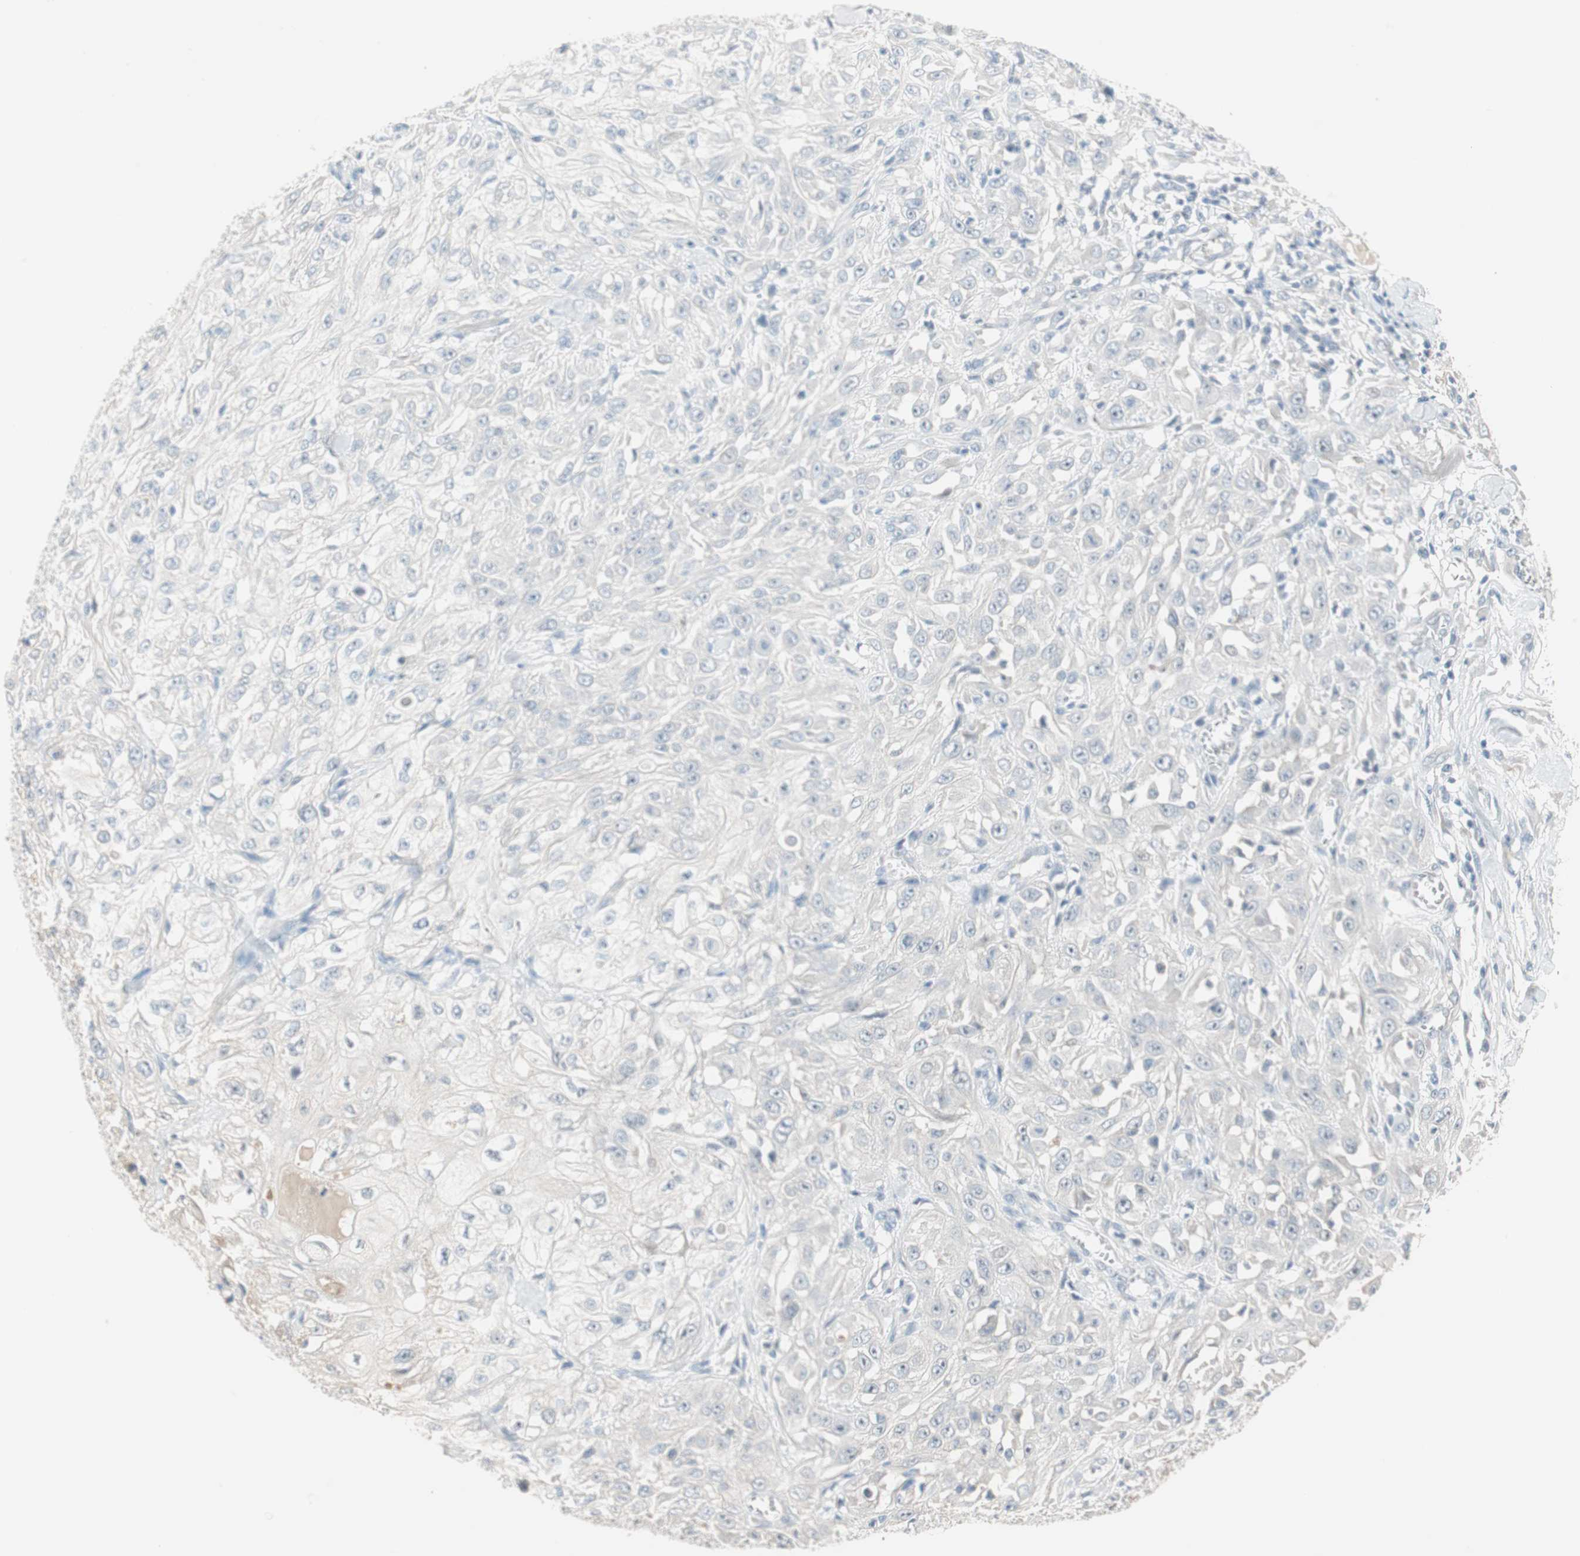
{"staining": {"intensity": "negative", "quantity": "none", "location": "none"}, "tissue": "skin cancer", "cell_type": "Tumor cells", "image_type": "cancer", "snomed": [{"axis": "morphology", "description": "Squamous cell carcinoma, NOS"}, {"axis": "morphology", "description": "Squamous cell carcinoma, metastatic, NOS"}, {"axis": "topography", "description": "Skin"}, {"axis": "topography", "description": "Lymph node"}], "caption": "The immunohistochemistry (IHC) histopathology image has no significant expression in tumor cells of skin cancer tissue. The staining was performed using DAB (3,3'-diaminobenzidine) to visualize the protein expression in brown, while the nuclei were stained in blue with hematoxylin (Magnification: 20x).", "gene": "PDZK1", "patient": {"sex": "male", "age": 75}}